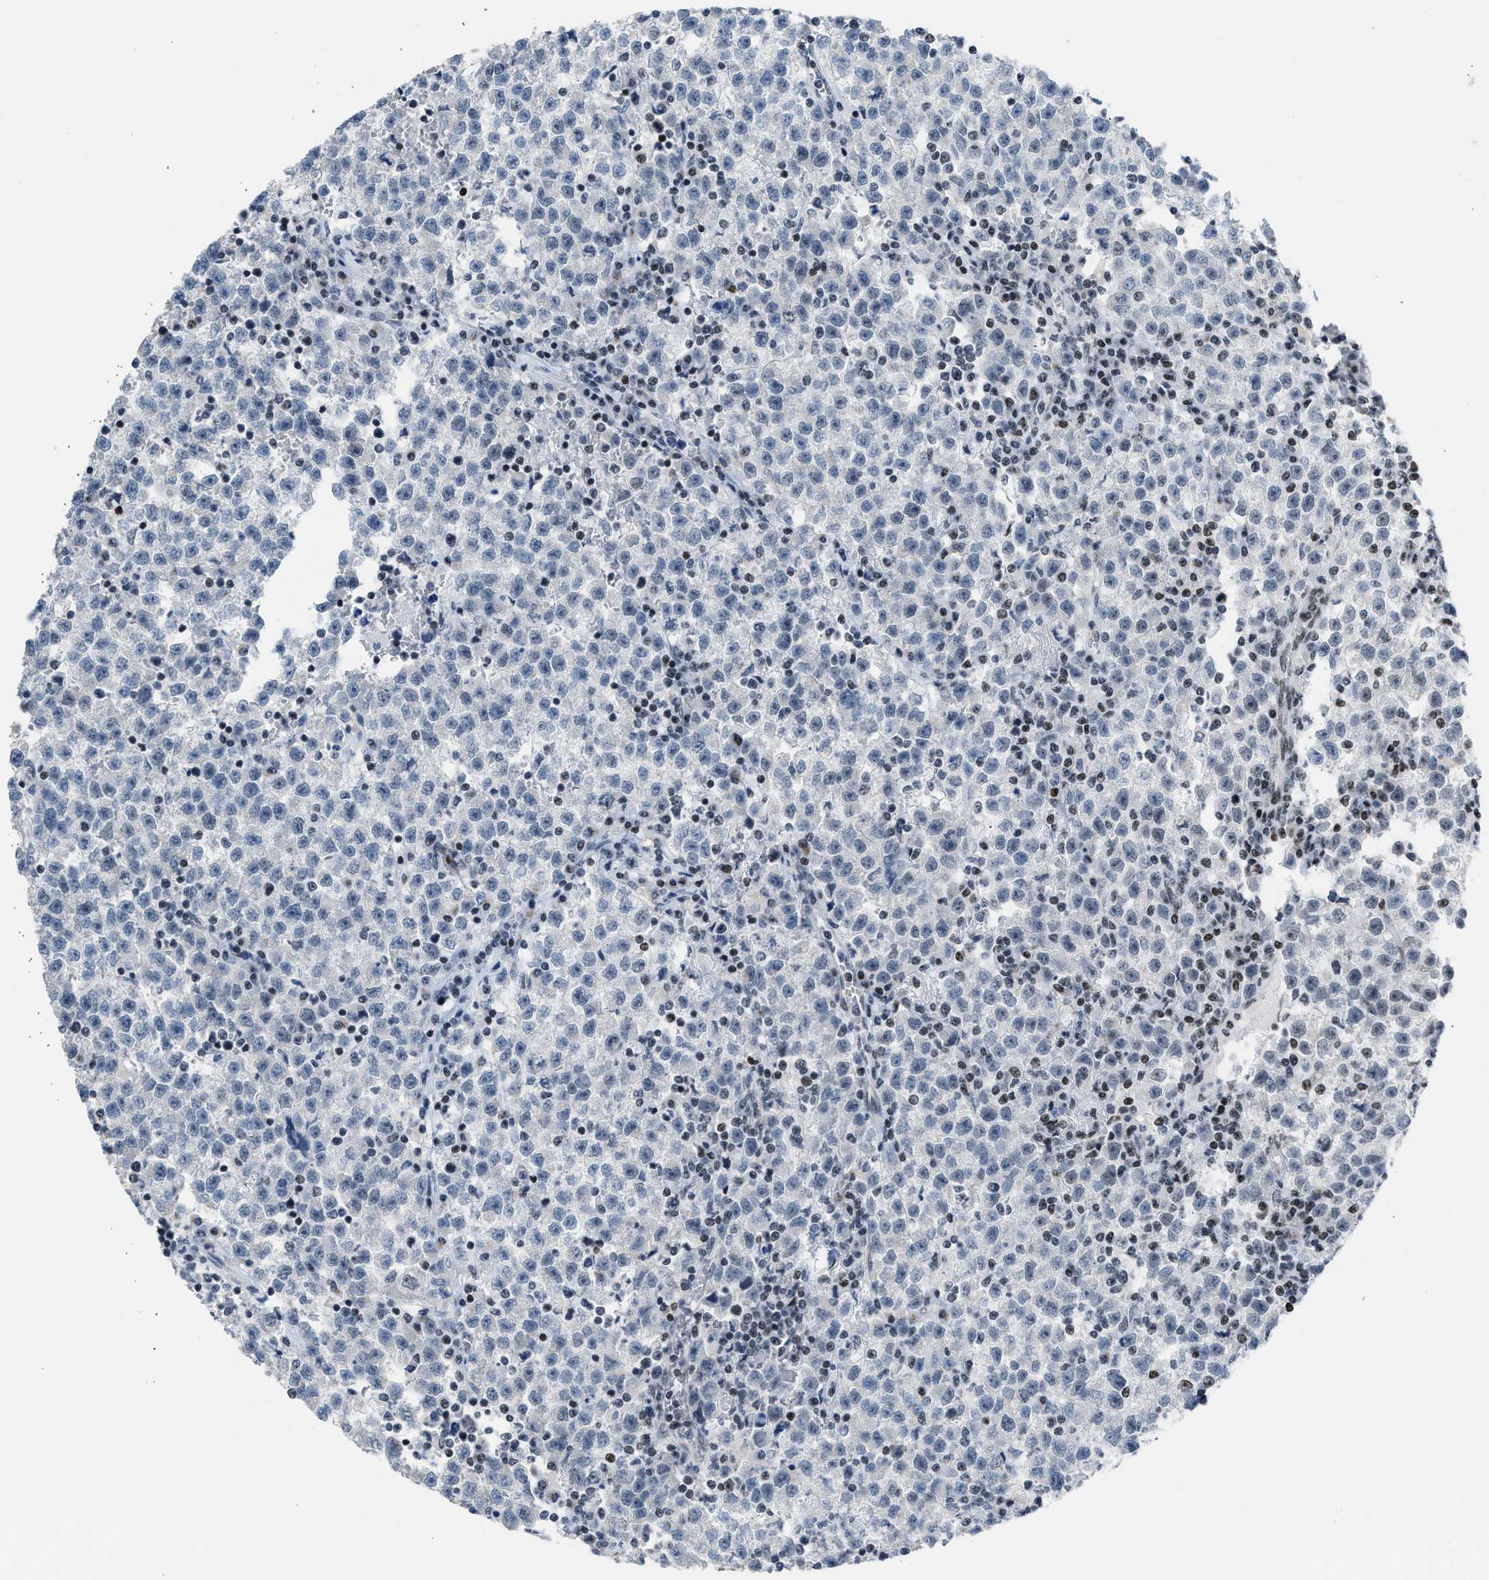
{"staining": {"intensity": "negative", "quantity": "none", "location": "none"}, "tissue": "testis cancer", "cell_type": "Tumor cells", "image_type": "cancer", "snomed": [{"axis": "morphology", "description": "Seminoma, NOS"}, {"axis": "topography", "description": "Testis"}], "caption": "Protein analysis of seminoma (testis) shows no significant staining in tumor cells. Nuclei are stained in blue.", "gene": "TERF2IP", "patient": {"sex": "male", "age": 22}}